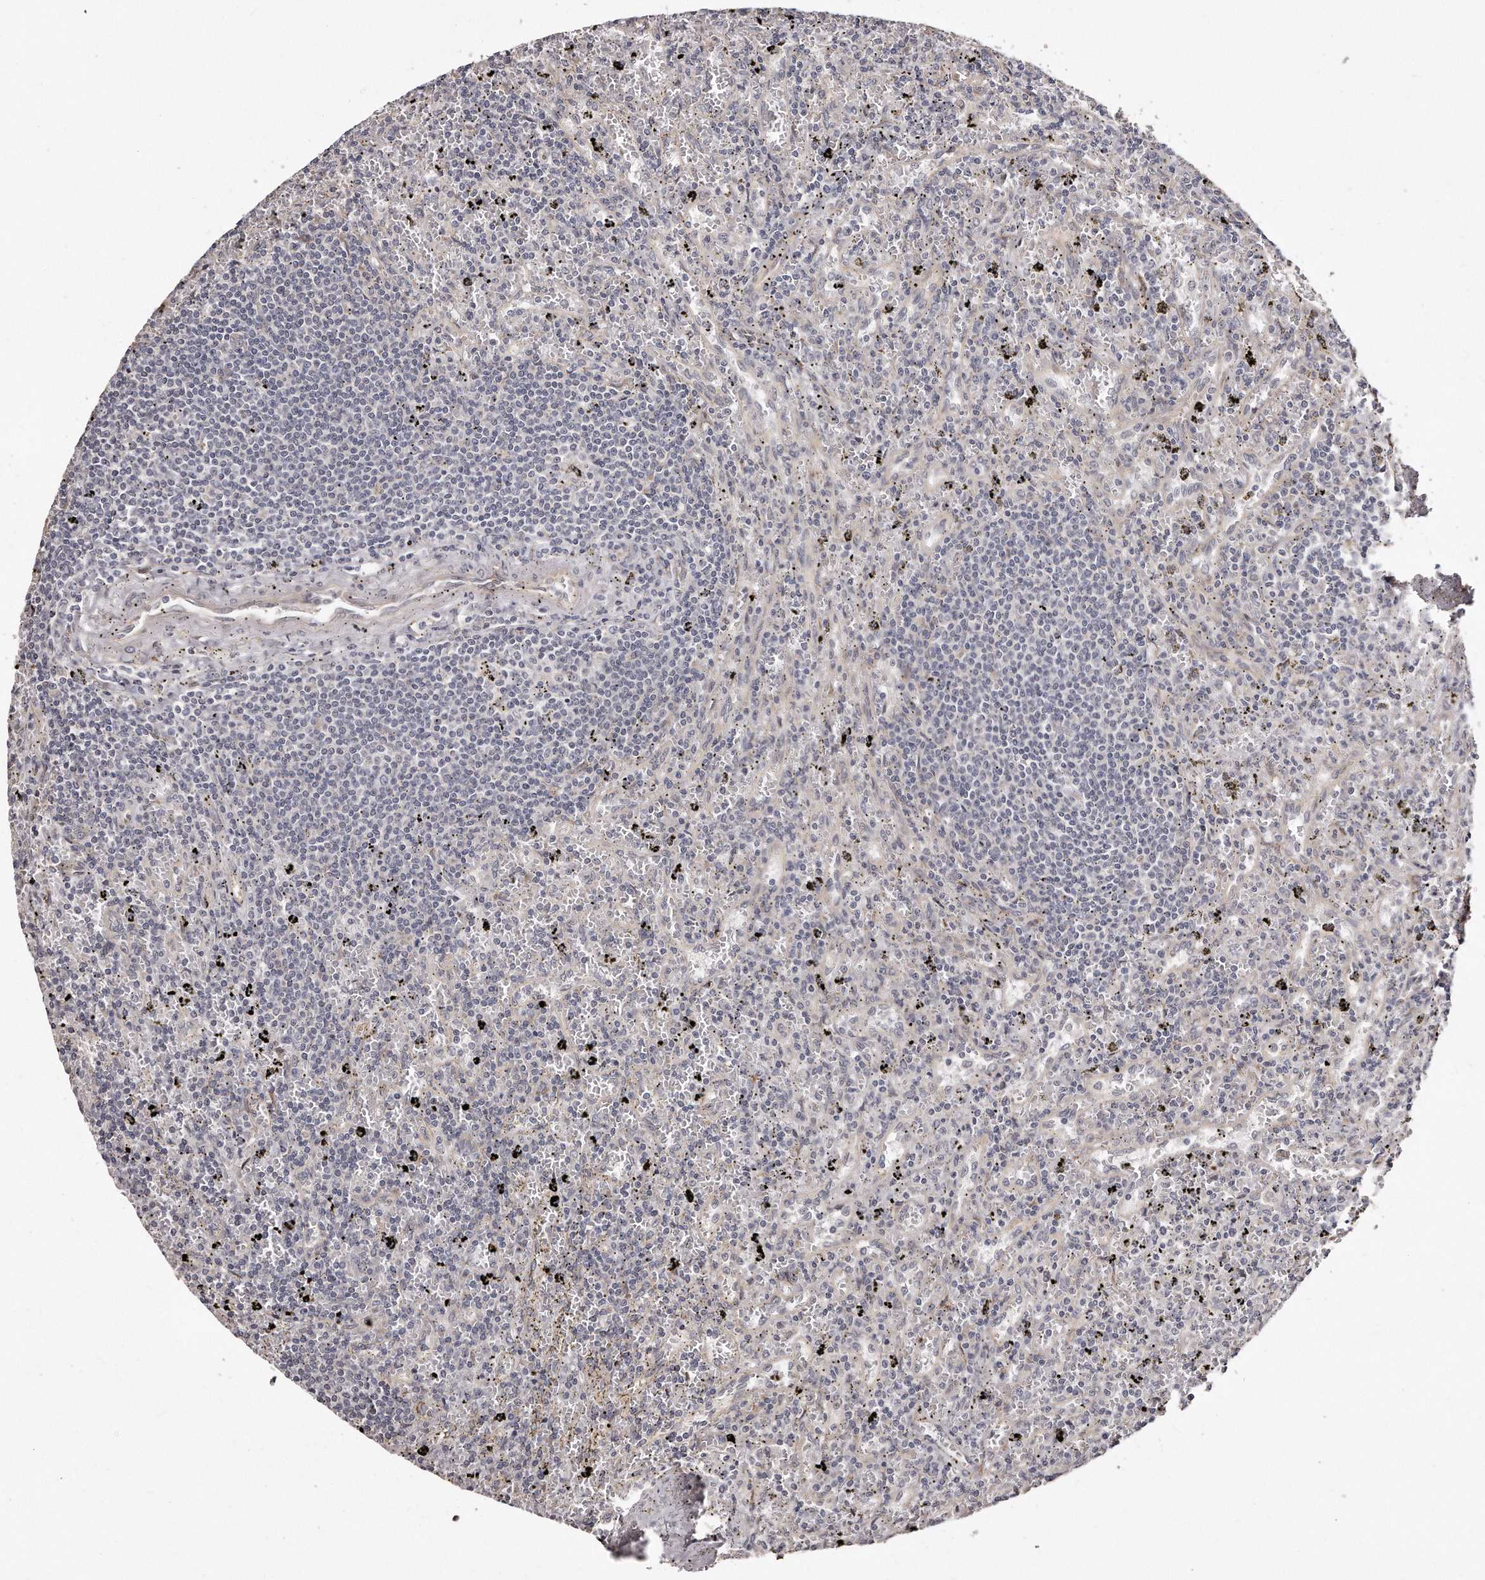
{"staining": {"intensity": "negative", "quantity": "none", "location": "none"}, "tissue": "lymphoma", "cell_type": "Tumor cells", "image_type": "cancer", "snomed": [{"axis": "morphology", "description": "Malignant lymphoma, non-Hodgkin's type, Low grade"}, {"axis": "topography", "description": "Spleen"}], "caption": "Immunohistochemistry (IHC) of human lymphoma demonstrates no expression in tumor cells. The staining was performed using DAB (3,3'-diaminobenzidine) to visualize the protein expression in brown, while the nuclei were stained in blue with hematoxylin (Magnification: 20x).", "gene": "TRAPPC14", "patient": {"sex": "male", "age": 76}}